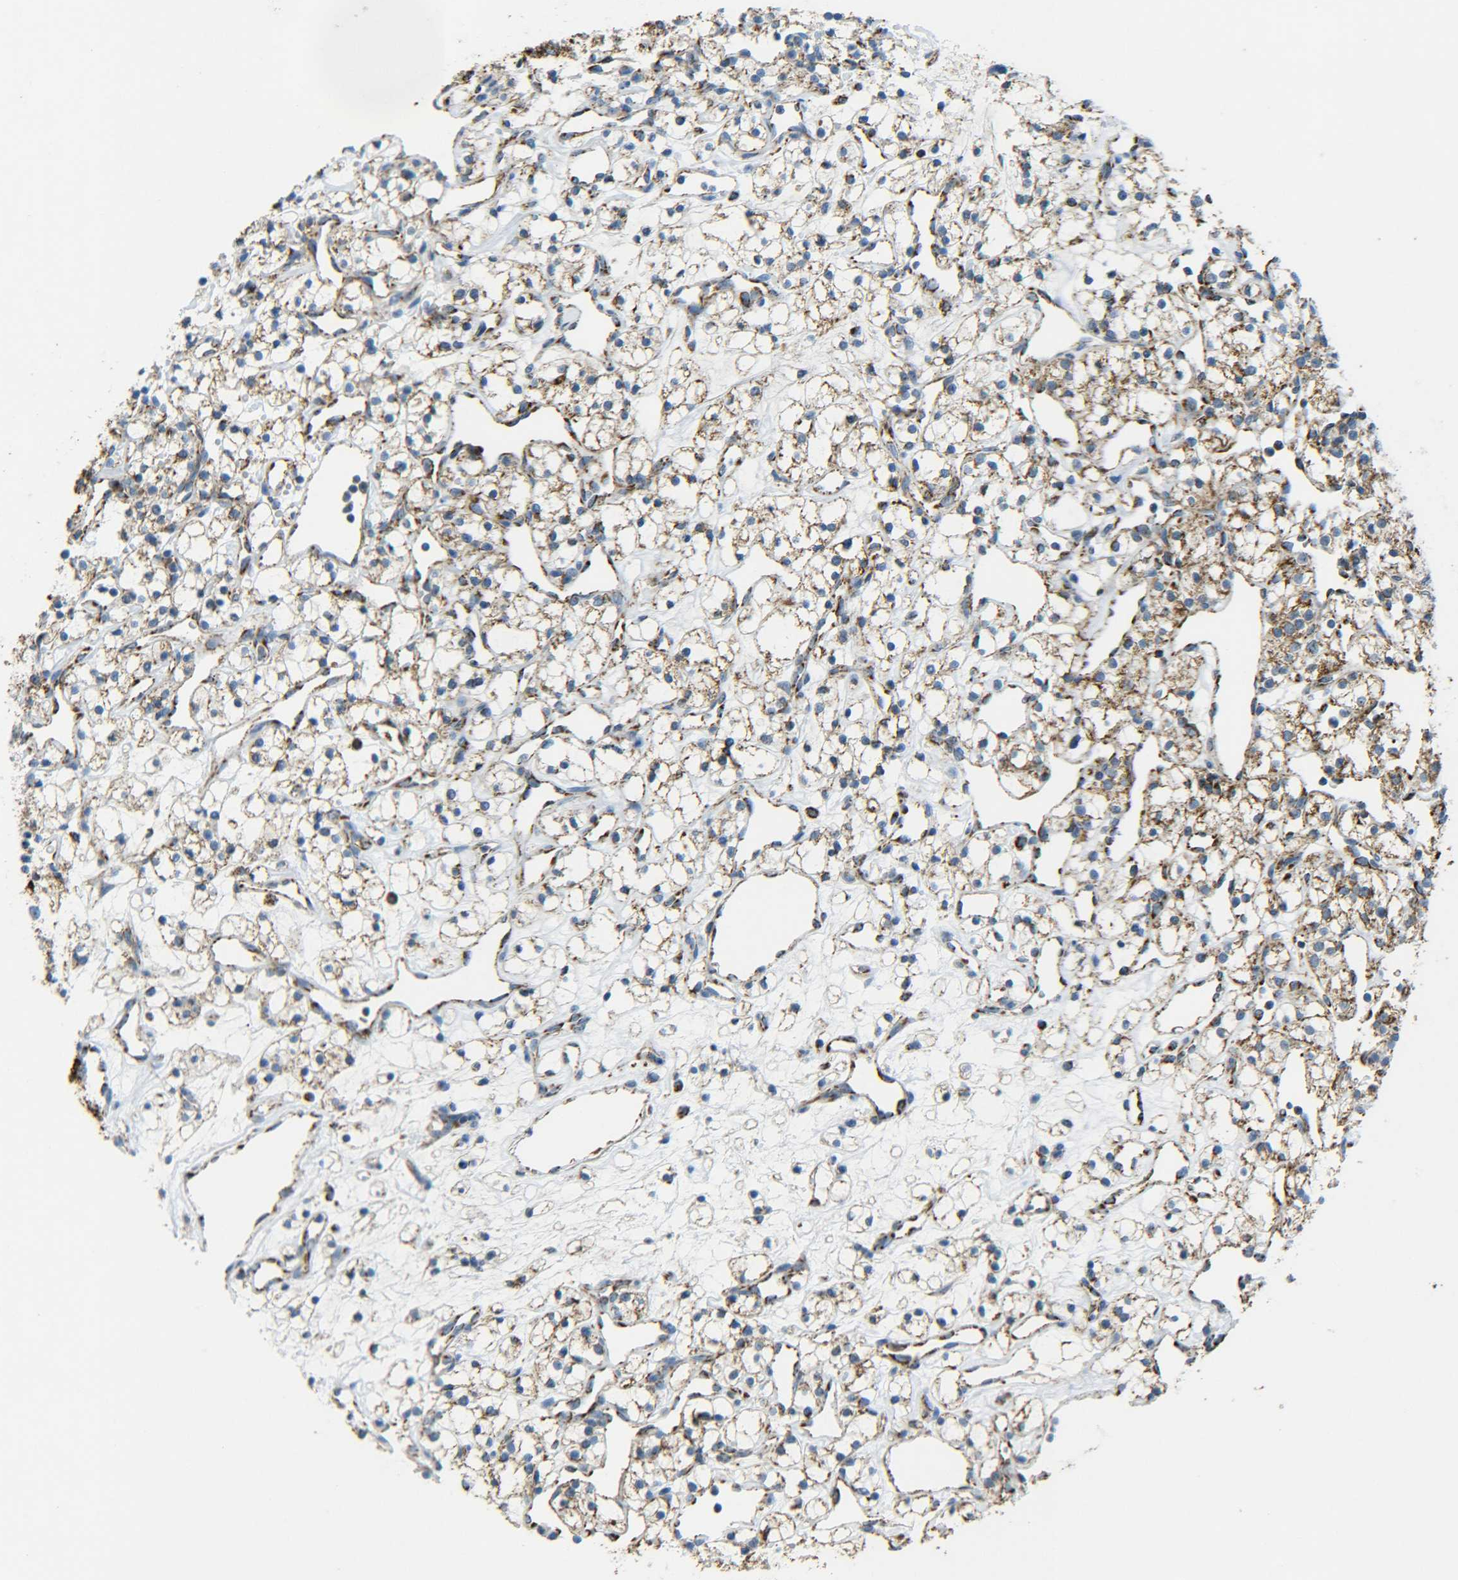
{"staining": {"intensity": "moderate", "quantity": ">75%", "location": "cytoplasmic/membranous"}, "tissue": "renal cancer", "cell_type": "Tumor cells", "image_type": "cancer", "snomed": [{"axis": "morphology", "description": "Adenocarcinoma, NOS"}, {"axis": "topography", "description": "Kidney"}], "caption": "This image displays IHC staining of human renal adenocarcinoma, with medium moderate cytoplasmic/membranous expression in about >75% of tumor cells.", "gene": "CYB5R1", "patient": {"sex": "female", "age": 60}}